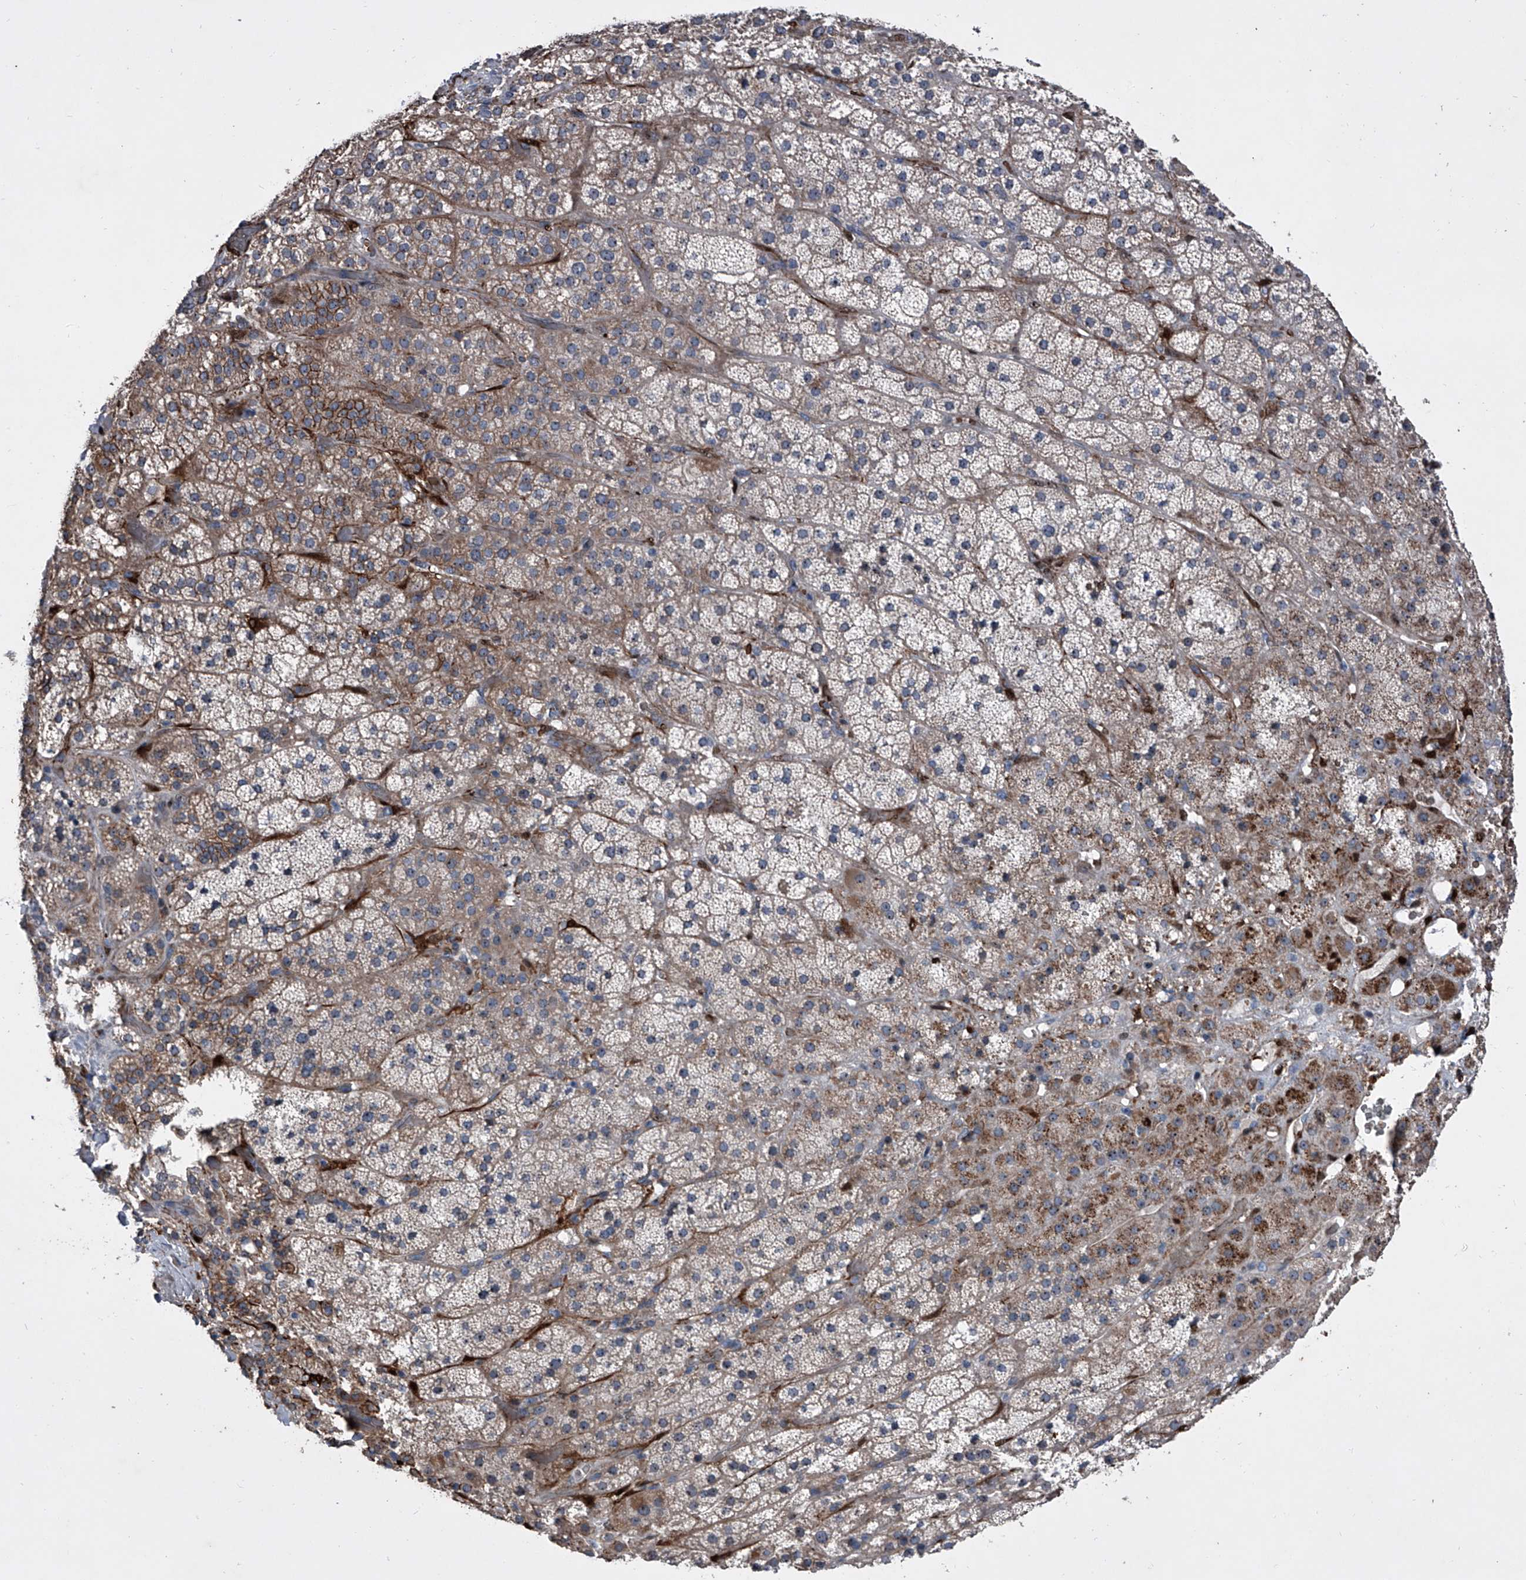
{"staining": {"intensity": "strong", "quantity": "<25%", "location": "cytoplasmic/membranous"}, "tissue": "adrenal gland", "cell_type": "Glandular cells", "image_type": "normal", "snomed": [{"axis": "morphology", "description": "Normal tissue, NOS"}, {"axis": "topography", "description": "Adrenal gland"}], "caption": "Human adrenal gland stained with a brown dye shows strong cytoplasmic/membranous positive expression in approximately <25% of glandular cells.", "gene": "CEP85L", "patient": {"sex": "male", "age": 57}}